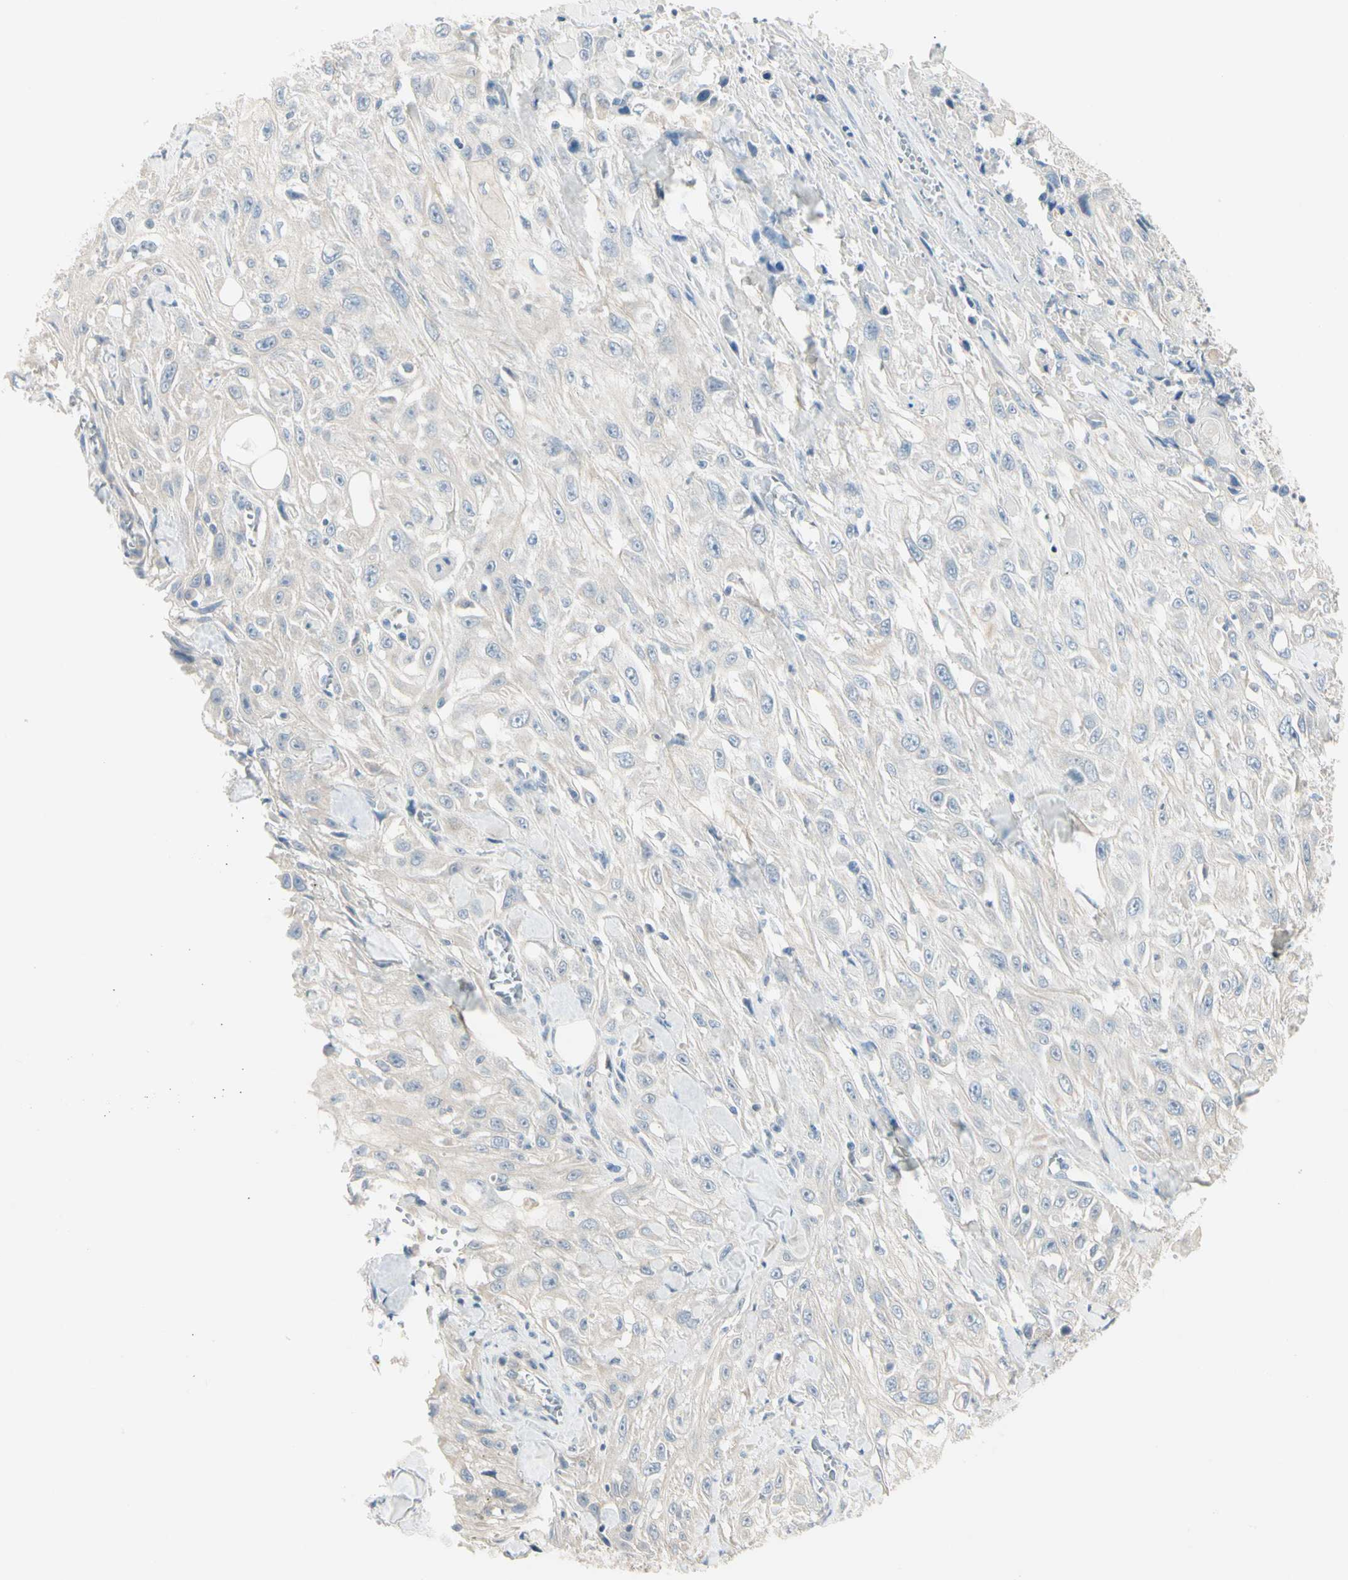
{"staining": {"intensity": "negative", "quantity": "none", "location": "none"}, "tissue": "skin cancer", "cell_type": "Tumor cells", "image_type": "cancer", "snomed": [{"axis": "morphology", "description": "Squamous cell carcinoma, NOS"}, {"axis": "morphology", "description": "Squamous cell carcinoma, metastatic, NOS"}, {"axis": "topography", "description": "Skin"}, {"axis": "topography", "description": "Lymph node"}], "caption": "Immunohistochemistry of squamous cell carcinoma (skin) displays no expression in tumor cells.", "gene": "ALDH18A1", "patient": {"sex": "male", "age": 75}}